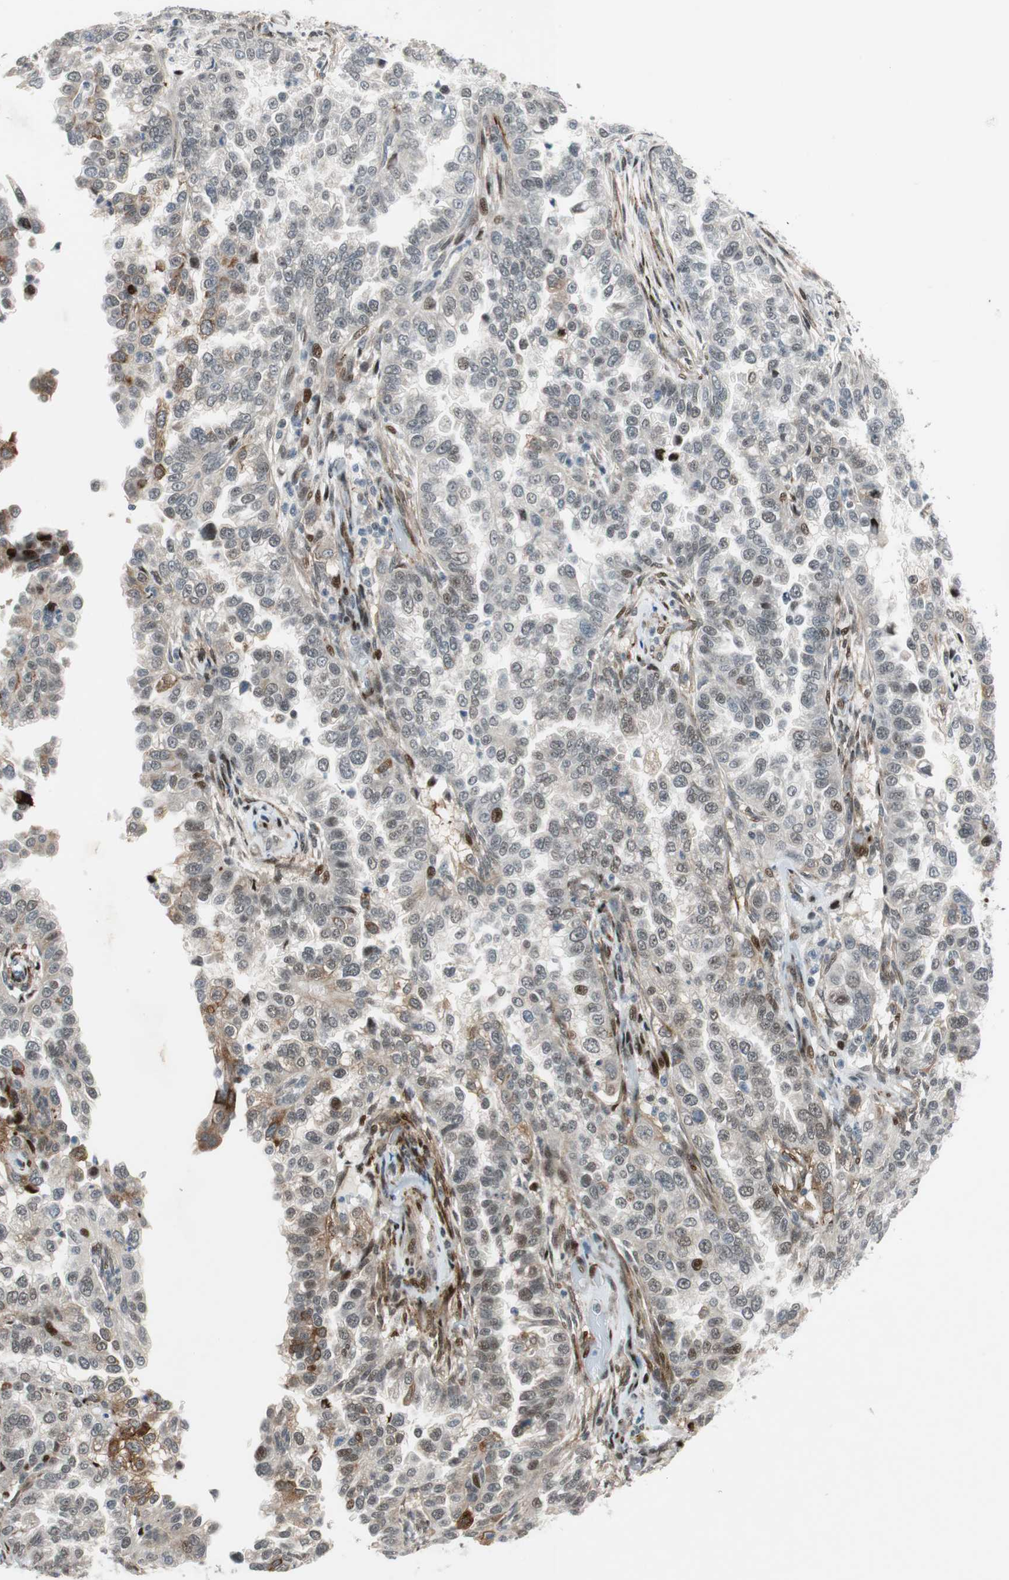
{"staining": {"intensity": "moderate", "quantity": "25%-75%", "location": "nuclear"}, "tissue": "endometrial cancer", "cell_type": "Tumor cells", "image_type": "cancer", "snomed": [{"axis": "morphology", "description": "Adenocarcinoma, NOS"}, {"axis": "topography", "description": "Endometrium"}], "caption": "Immunohistochemical staining of adenocarcinoma (endometrial) demonstrates medium levels of moderate nuclear positivity in approximately 25%-75% of tumor cells.", "gene": "FBXO44", "patient": {"sex": "female", "age": 85}}